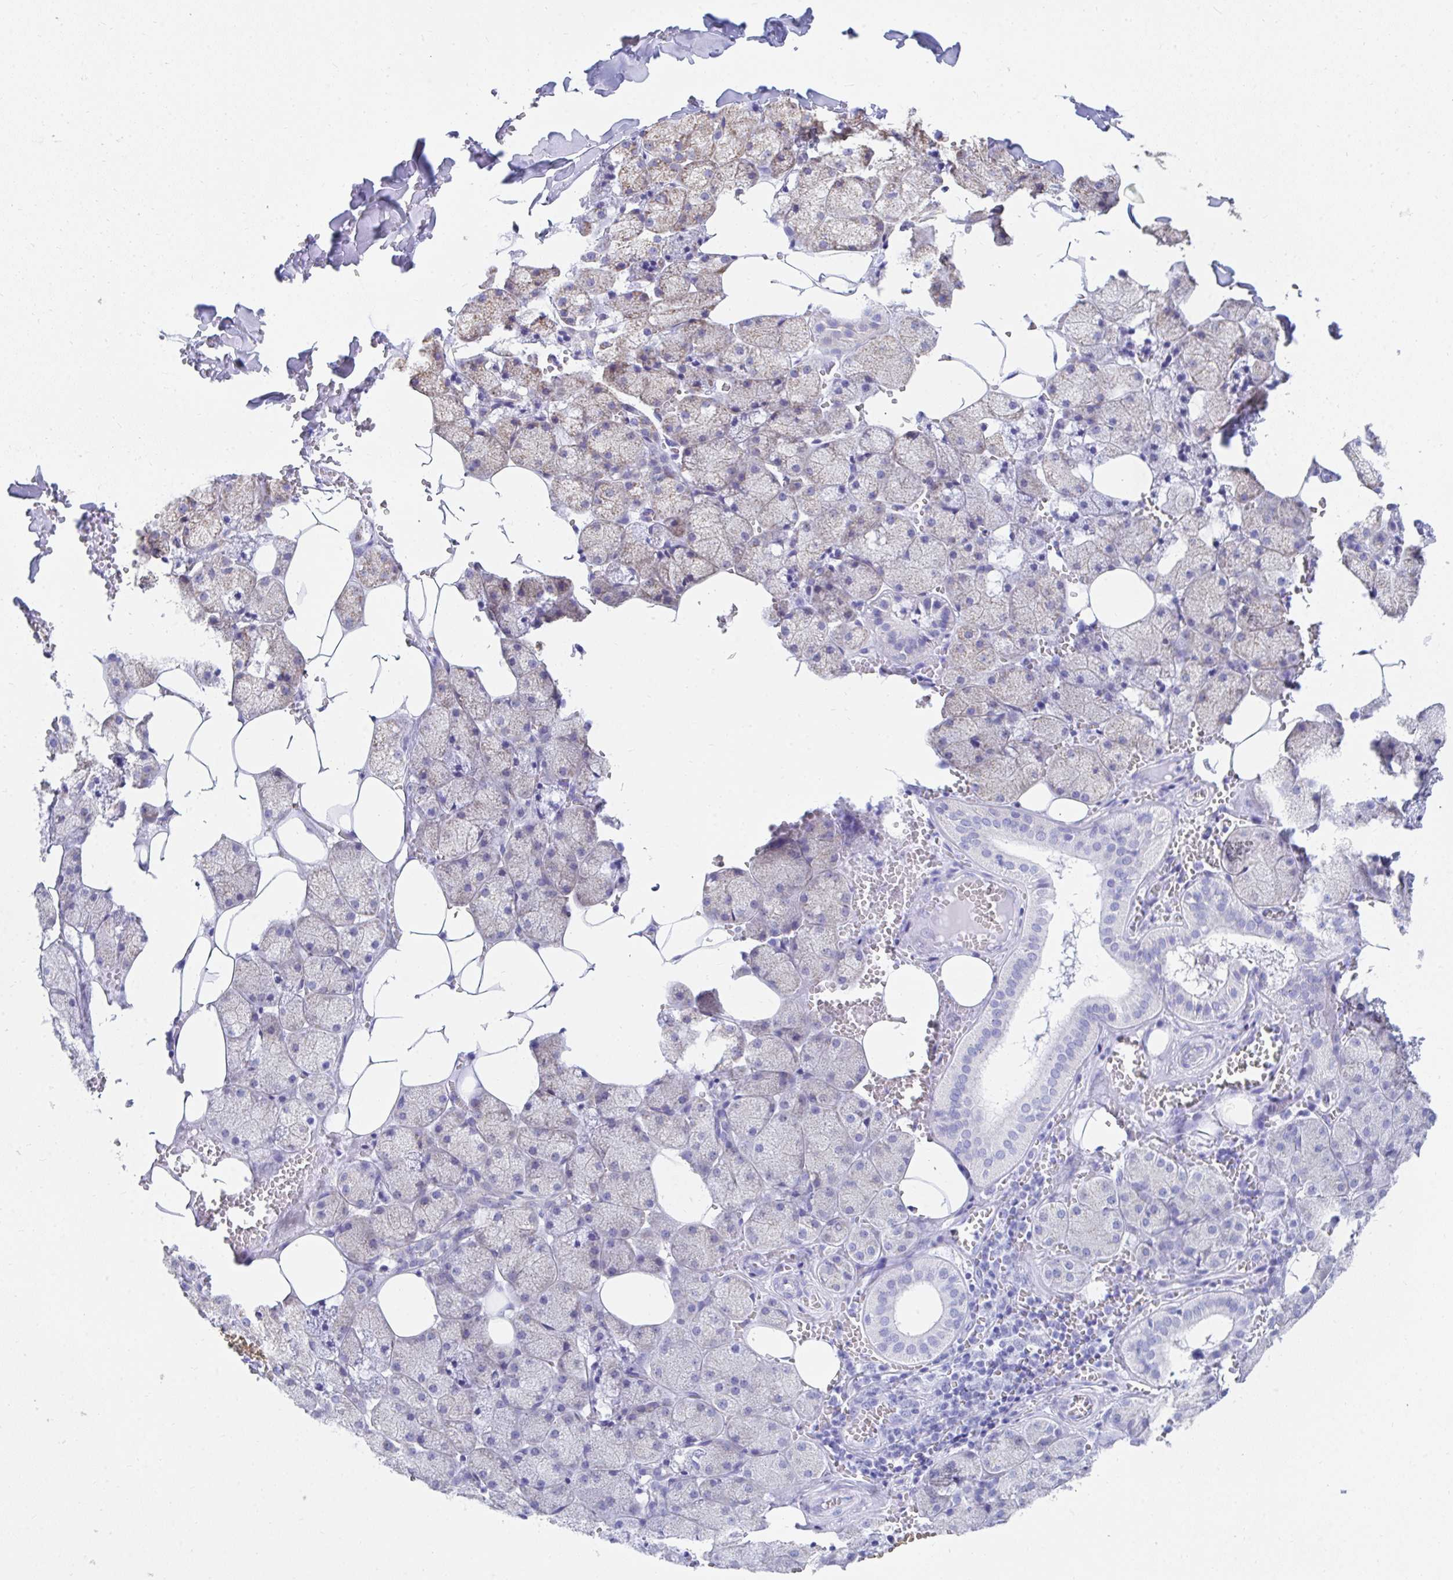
{"staining": {"intensity": "strong", "quantity": "<25%", "location": "cytoplasmic/membranous"}, "tissue": "salivary gland", "cell_type": "Glandular cells", "image_type": "normal", "snomed": [{"axis": "morphology", "description": "Normal tissue, NOS"}, {"axis": "topography", "description": "Salivary gland"}, {"axis": "topography", "description": "Peripheral nerve tissue"}], "caption": "Immunohistochemistry (IHC) of unremarkable human salivary gland displays medium levels of strong cytoplasmic/membranous staining in about <25% of glandular cells.", "gene": "PC", "patient": {"sex": "male", "age": 38}}